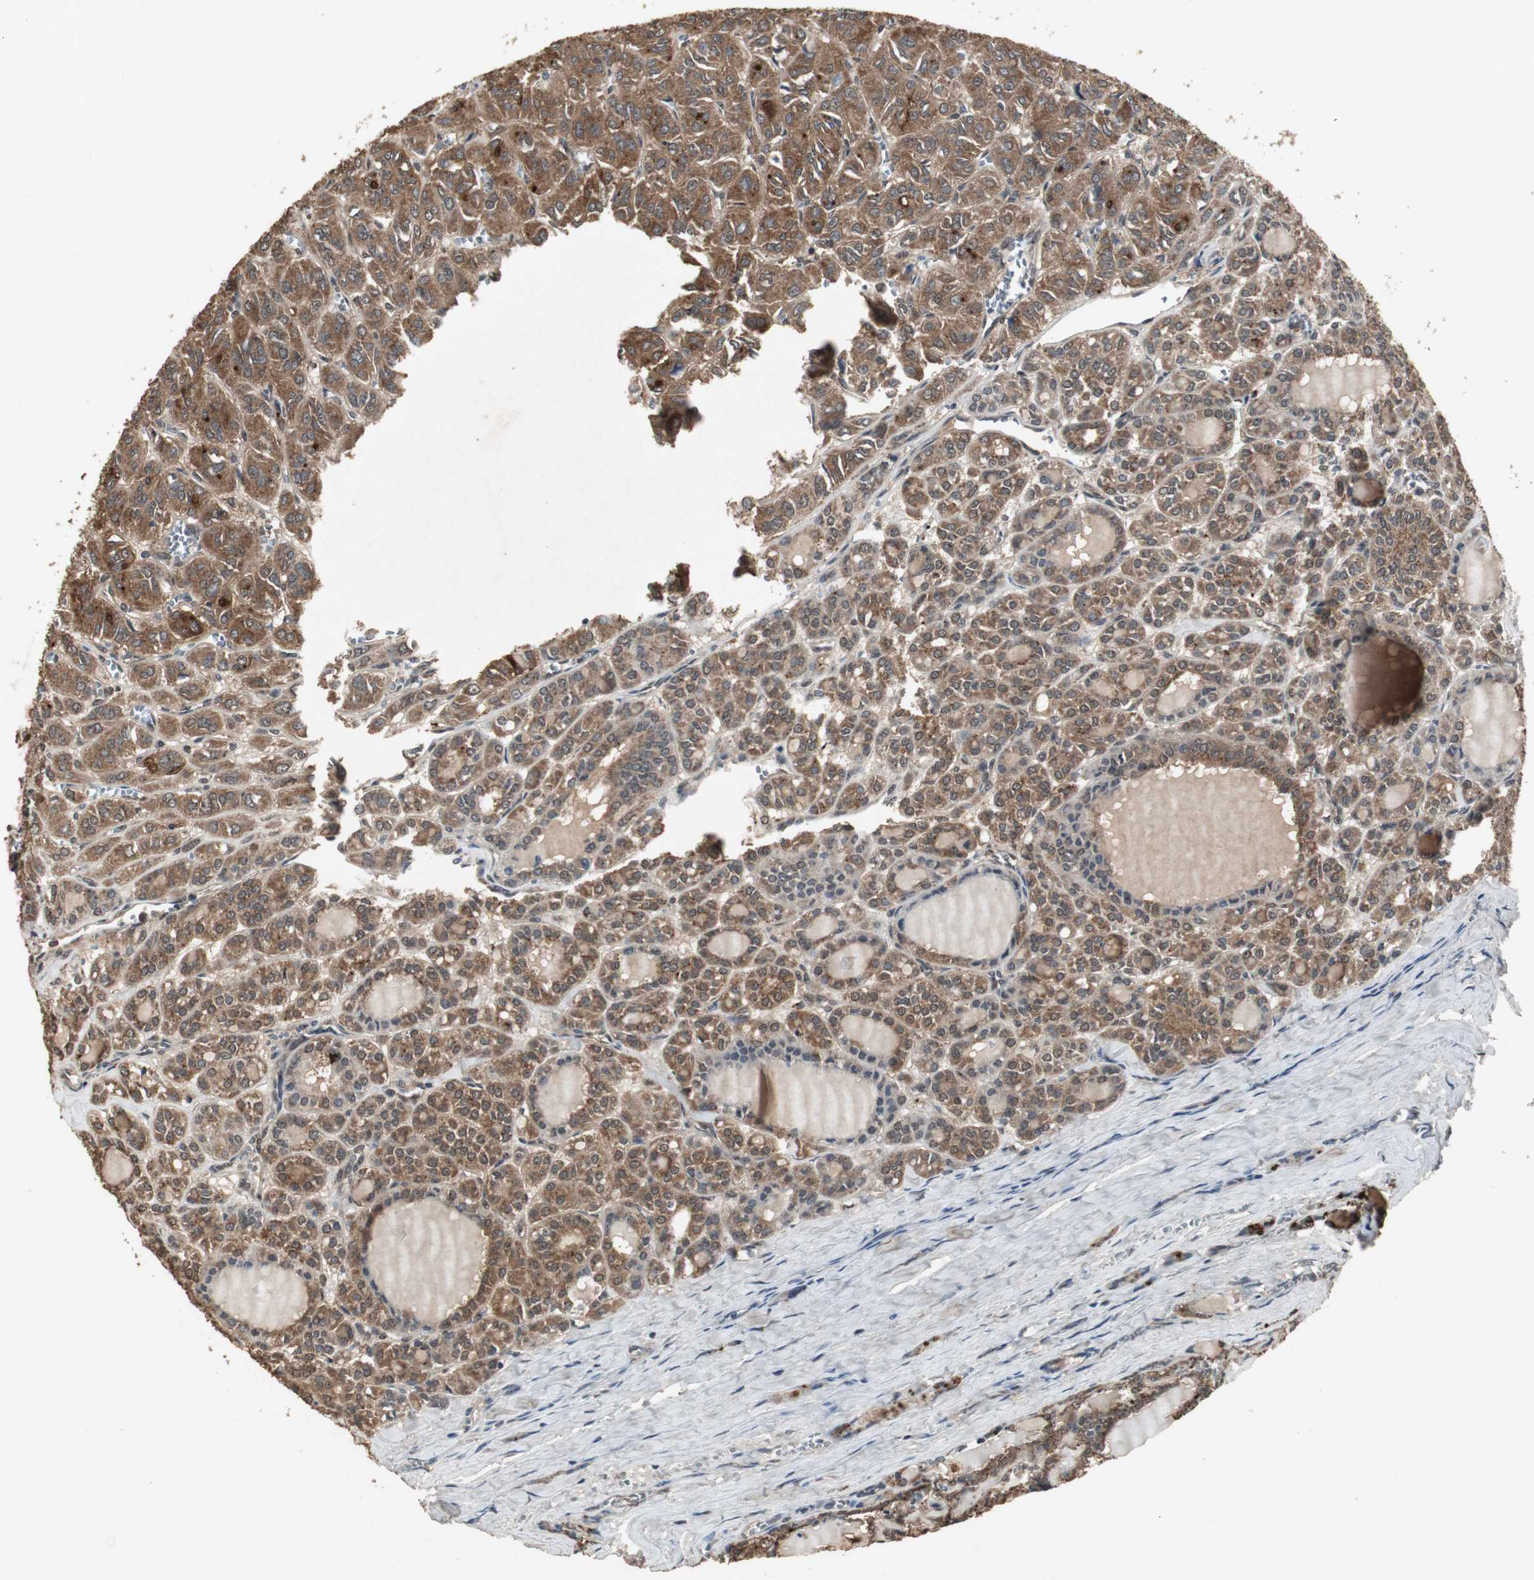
{"staining": {"intensity": "moderate", "quantity": ">75%", "location": "cytoplasmic/membranous"}, "tissue": "thyroid cancer", "cell_type": "Tumor cells", "image_type": "cancer", "snomed": [{"axis": "morphology", "description": "Follicular adenoma carcinoma, NOS"}, {"axis": "topography", "description": "Thyroid gland"}], "caption": "This micrograph demonstrates IHC staining of human thyroid cancer (follicular adenoma carcinoma), with medium moderate cytoplasmic/membranous expression in about >75% of tumor cells.", "gene": "EMX1", "patient": {"sex": "female", "age": 71}}